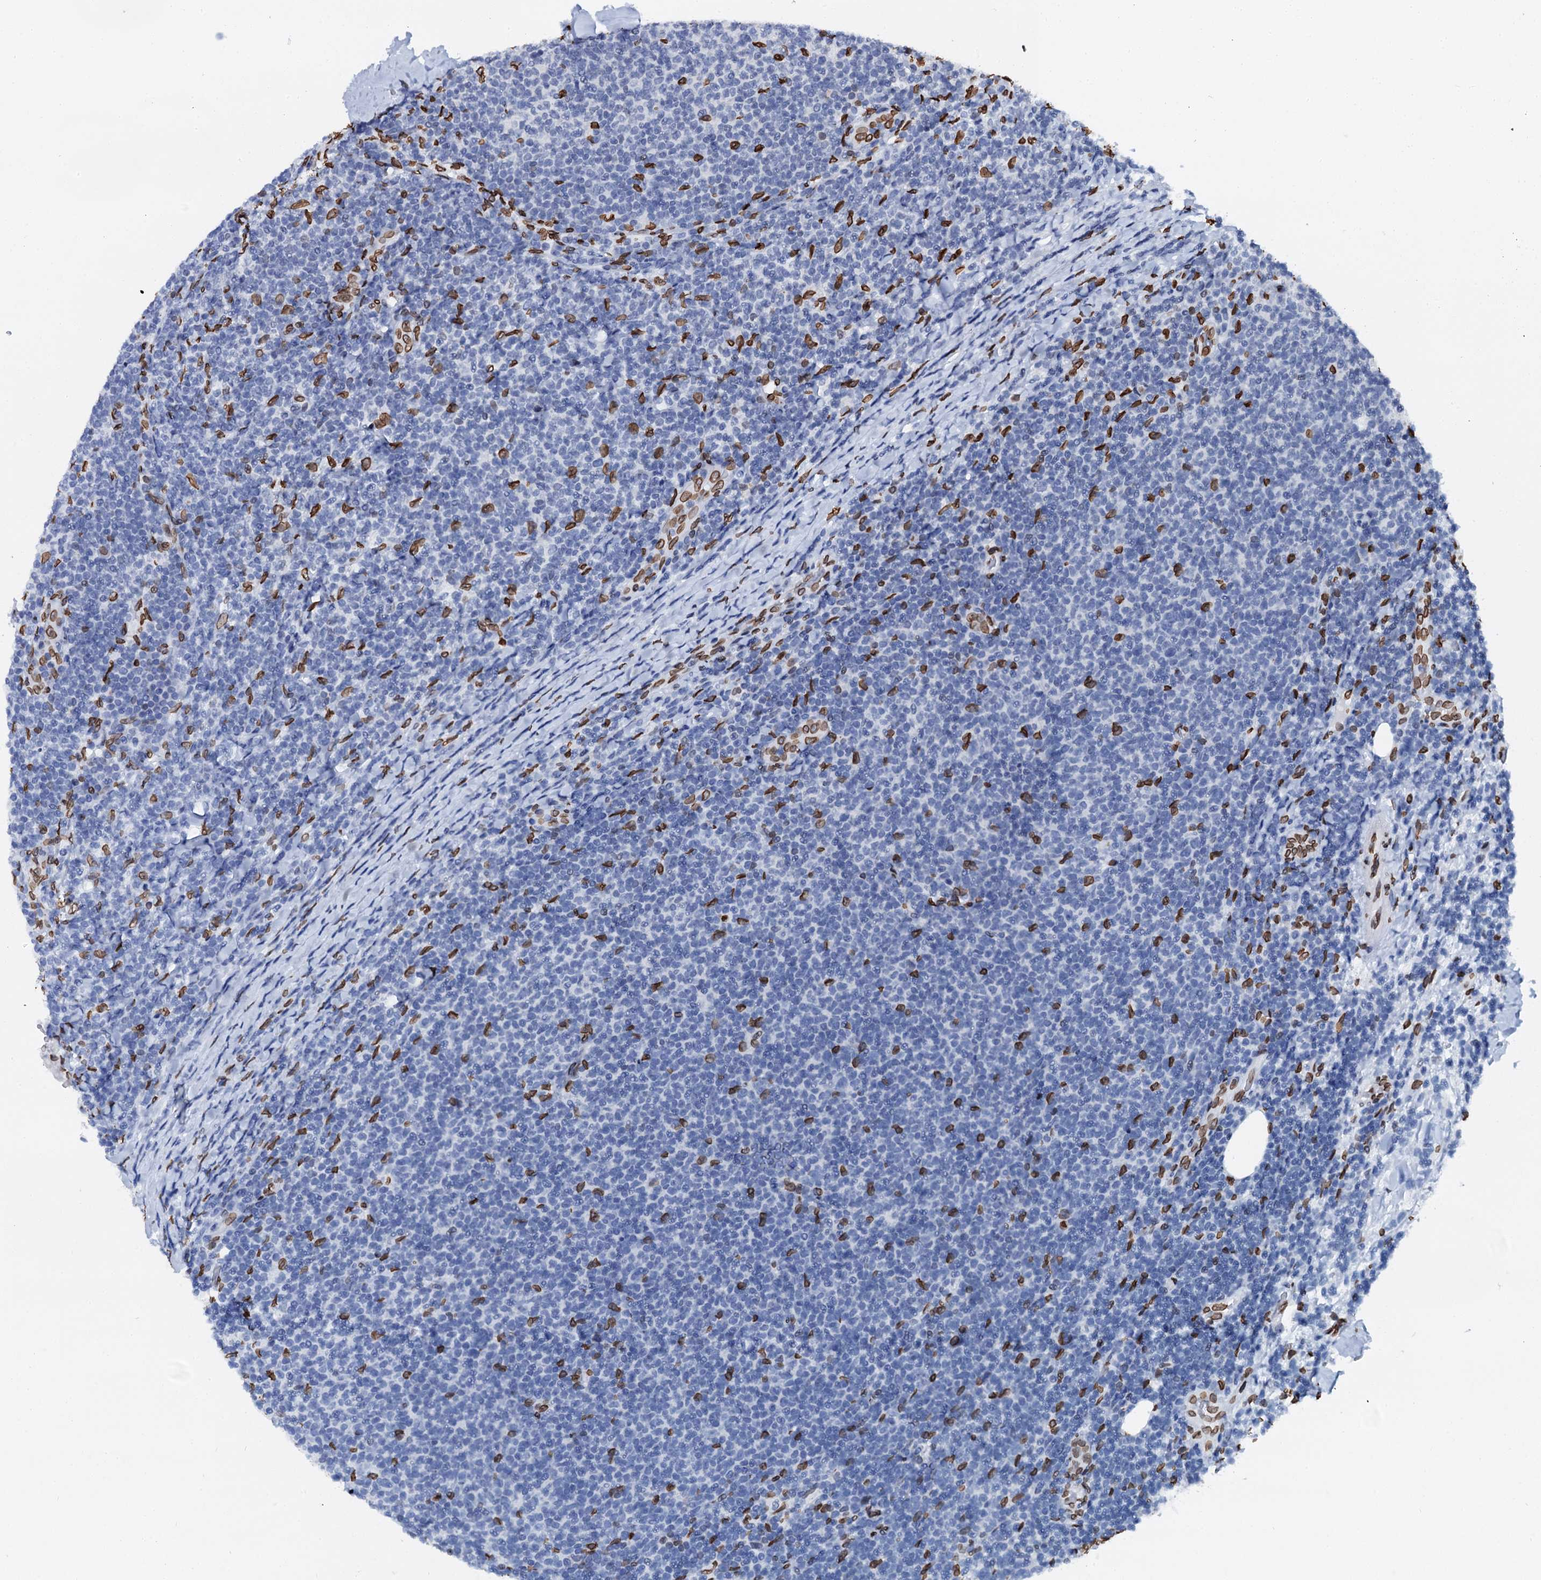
{"staining": {"intensity": "moderate", "quantity": "<25%", "location": "nuclear"}, "tissue": "lymphoma", "cell_type": "Tumor cells", "image_type": "cancer", "snomed": [{"axis": "morphology", "description": "Malignant lymphoma, non-Hodgkin's type, Low grade"}, {"axis": "topography", "description": "Lymph node"}], "caption": "Immunohistochemistry (DAB (3,3'-diaminobenzidine)) staining of lymphoma demonstrates moderate nuclear protein positivity in approximately <25% of tumor cells. (DAB IHC, brown staining for protein, blue staining for nuclei).", "gene": "KATNAL2", "patient": {"sex": "male", "age": 66}}